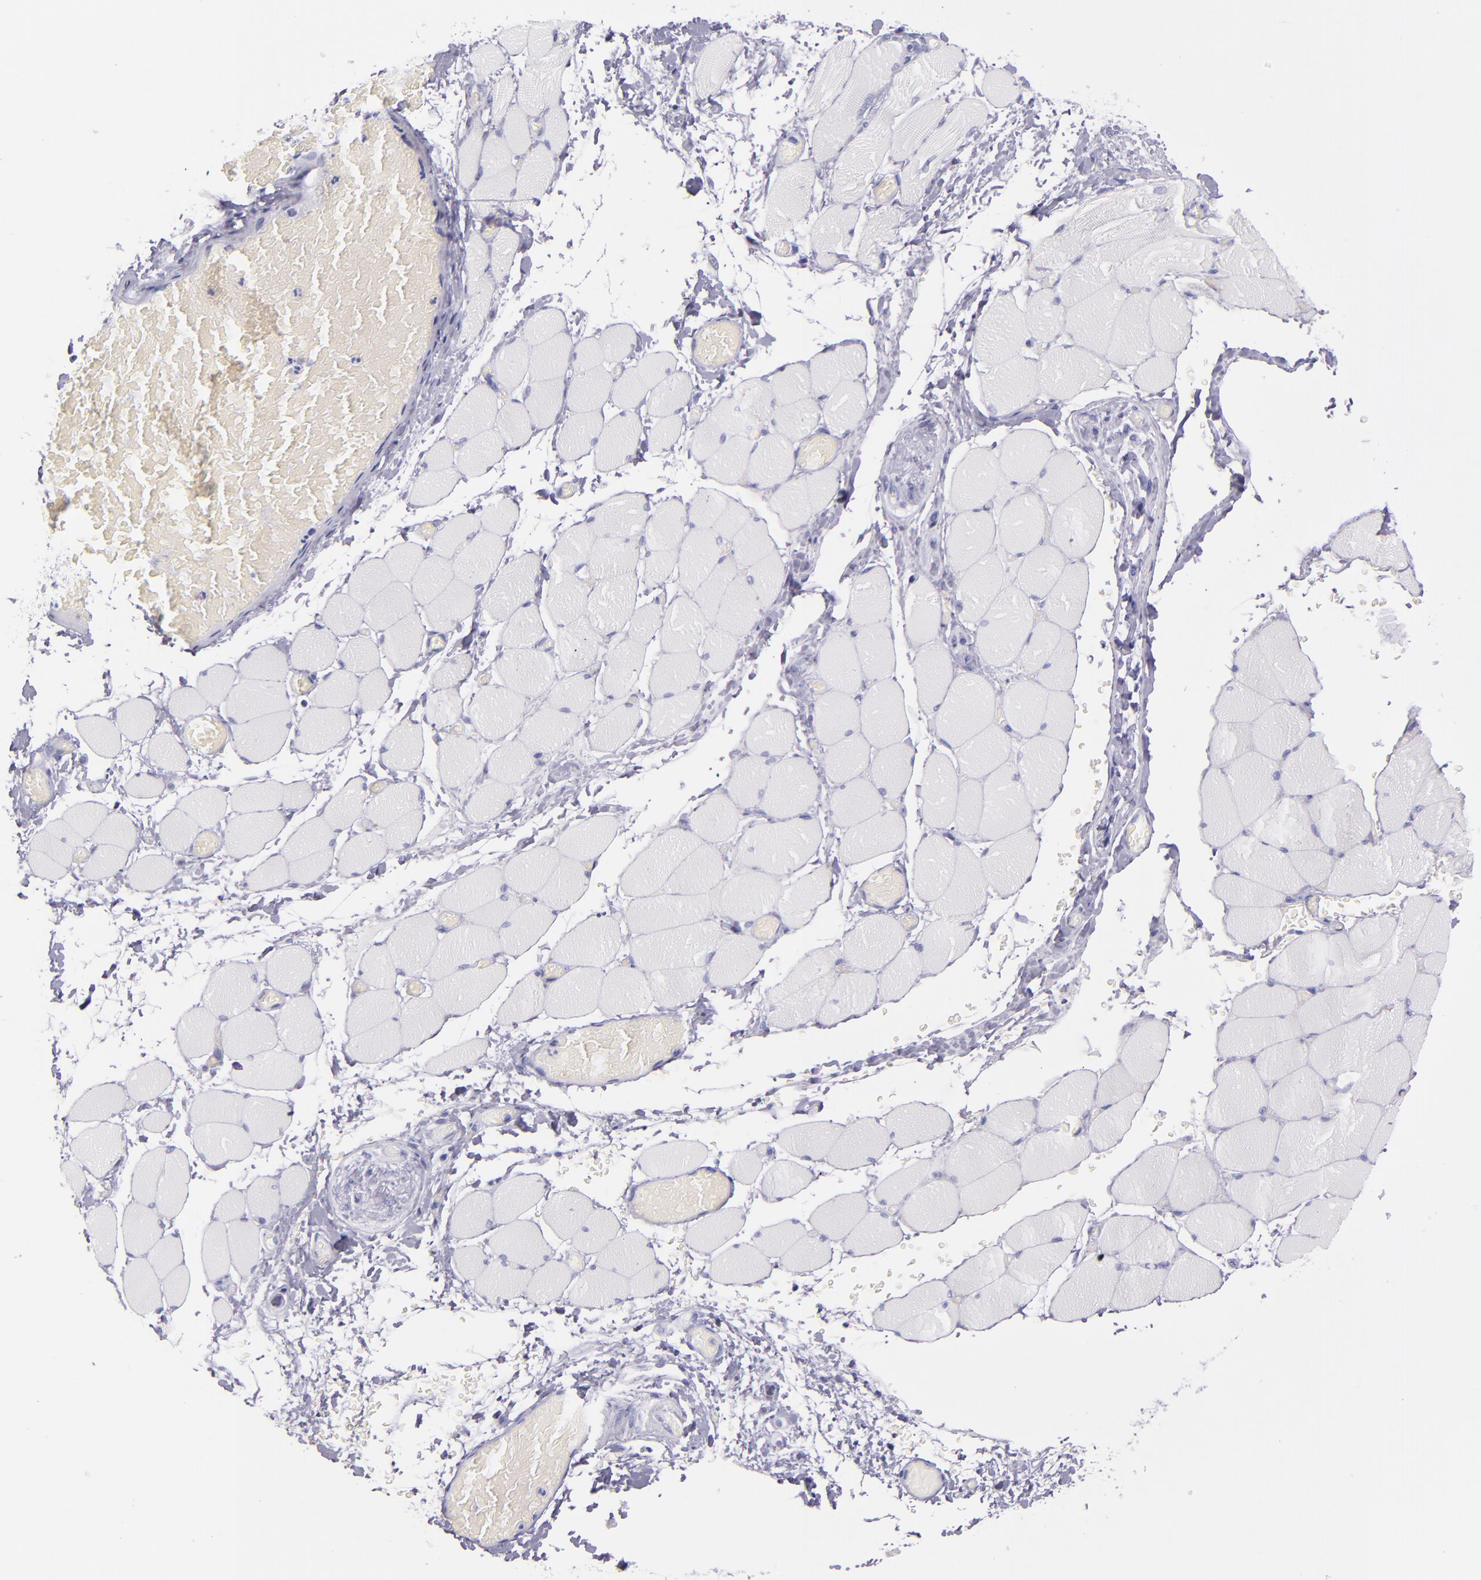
{"staining": {"intensity": "negative", "quantity": "none", "location": "none"}, "tissue": "skeletal muscle", "cell_type": "Myocytes", "image_type": "normal", "snomed": [{"axis": "morphology", "description": "Normal tissue, NOS"}, {"axis": "topography", "description": "Skeletal muscle"}, {"axis": "topography", "description": "Soft tissue"}], "caption": "There is no significant expression in myocytes of skeletal muscle. The staining is performed using DAB brown chromogen with nuclei counter-stained in using hematoxylin.", "gene": "SFTPB", "patient": {"sex": "female", "age": 58}}